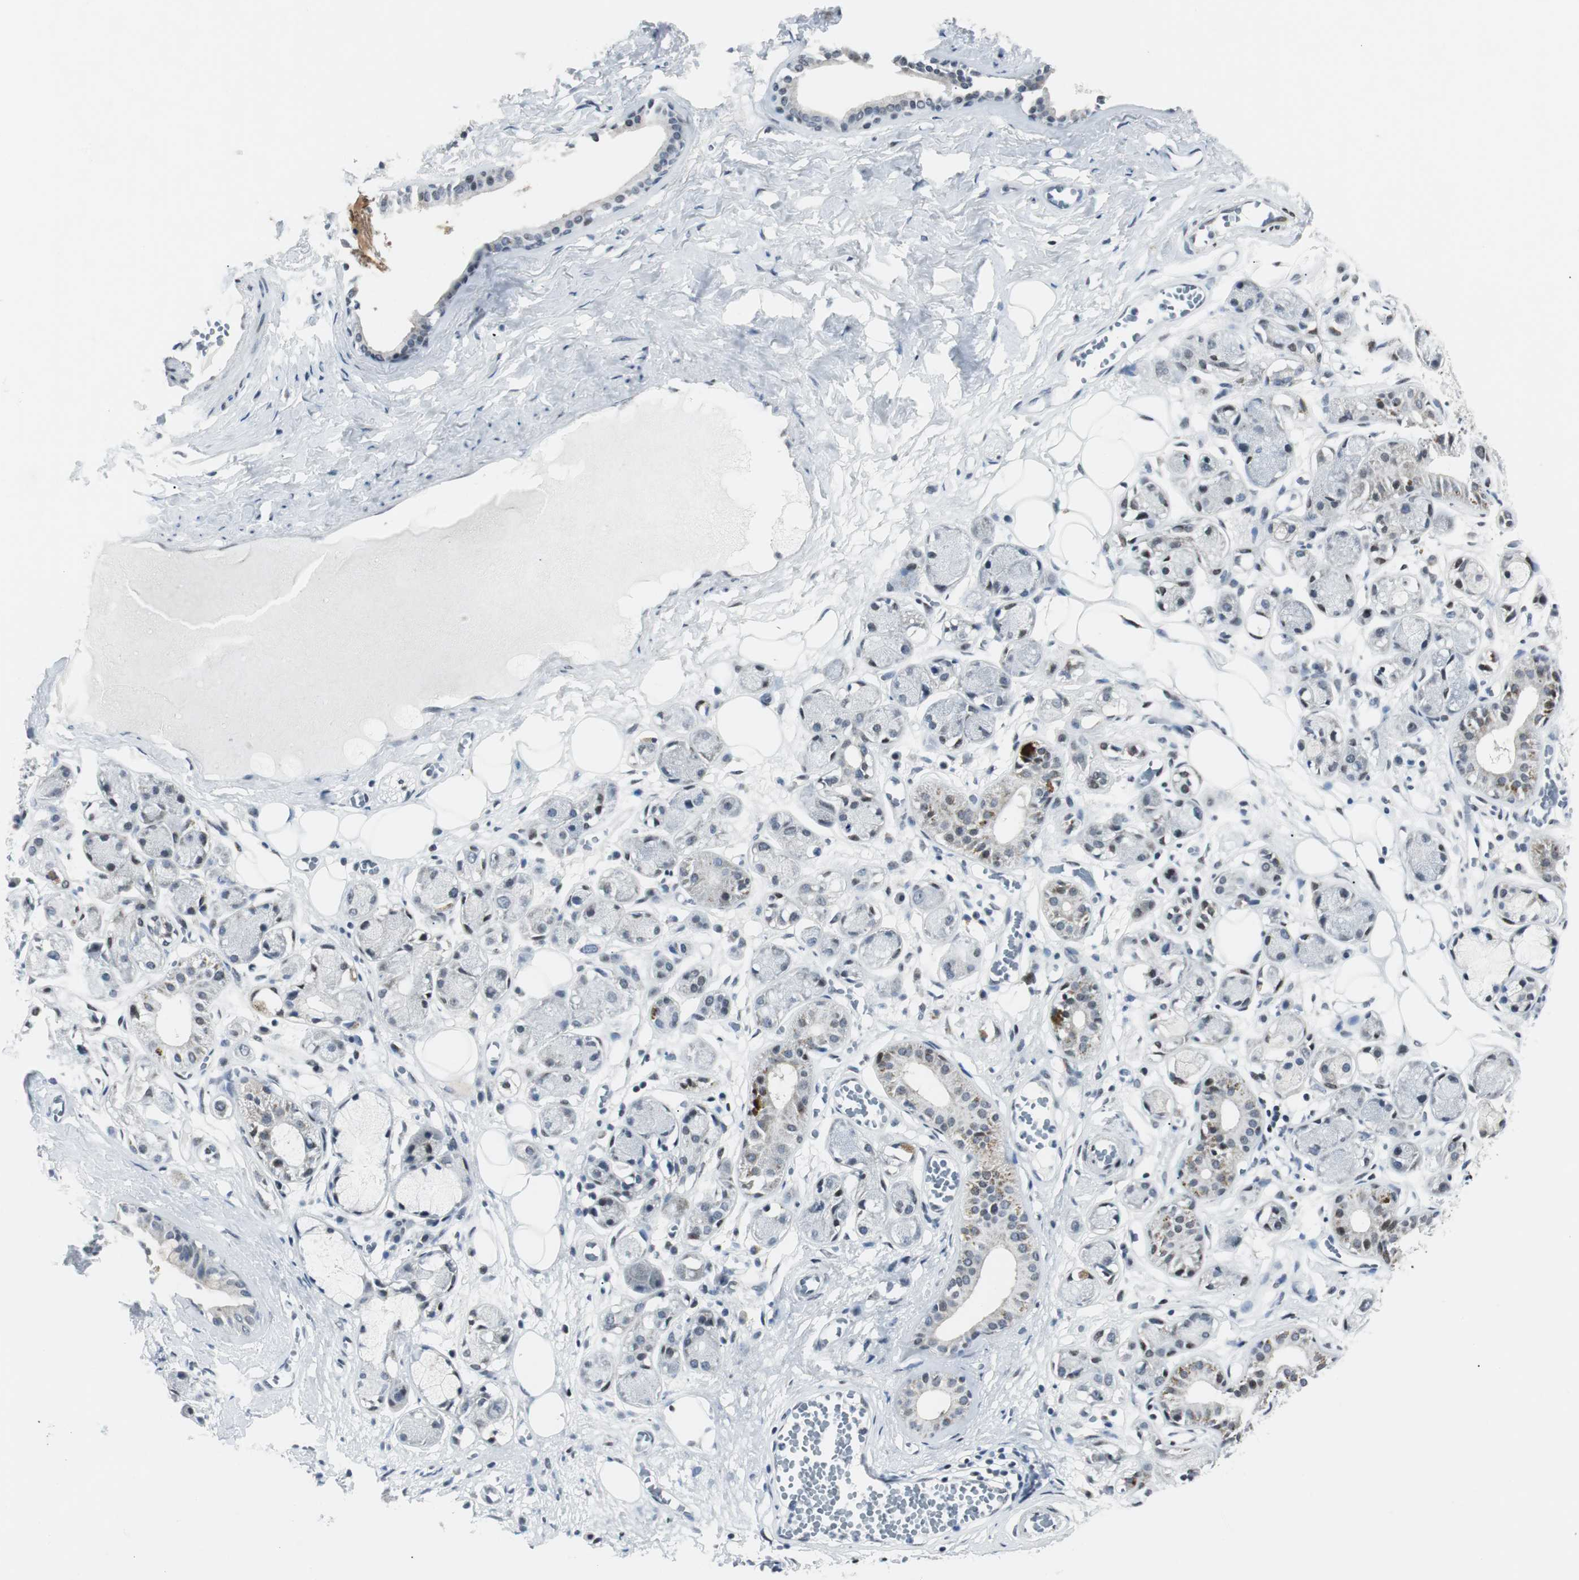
{"staining": {"intensity": "negative", "quantity": "none", "location": "none"}, "tissue": "adipose tissue", "cell_type": "Adipocytes", "image_type": "normal", "snomed": [{"axis": "morphology", "description": "Normal tissue, NOS"}, {"axis": "morphology", "description": "Inflammation, NOS"}, {"axis": "topography", "description": "Vascular tissue"}, {"axis": "topography", "description": "Salivary gland"}], "caption": "The histopathology image displays no significant expression in adipocytes of adipose tissue.", "gene": "MTA1", "patient": {"sex": "female", "age": 75}}